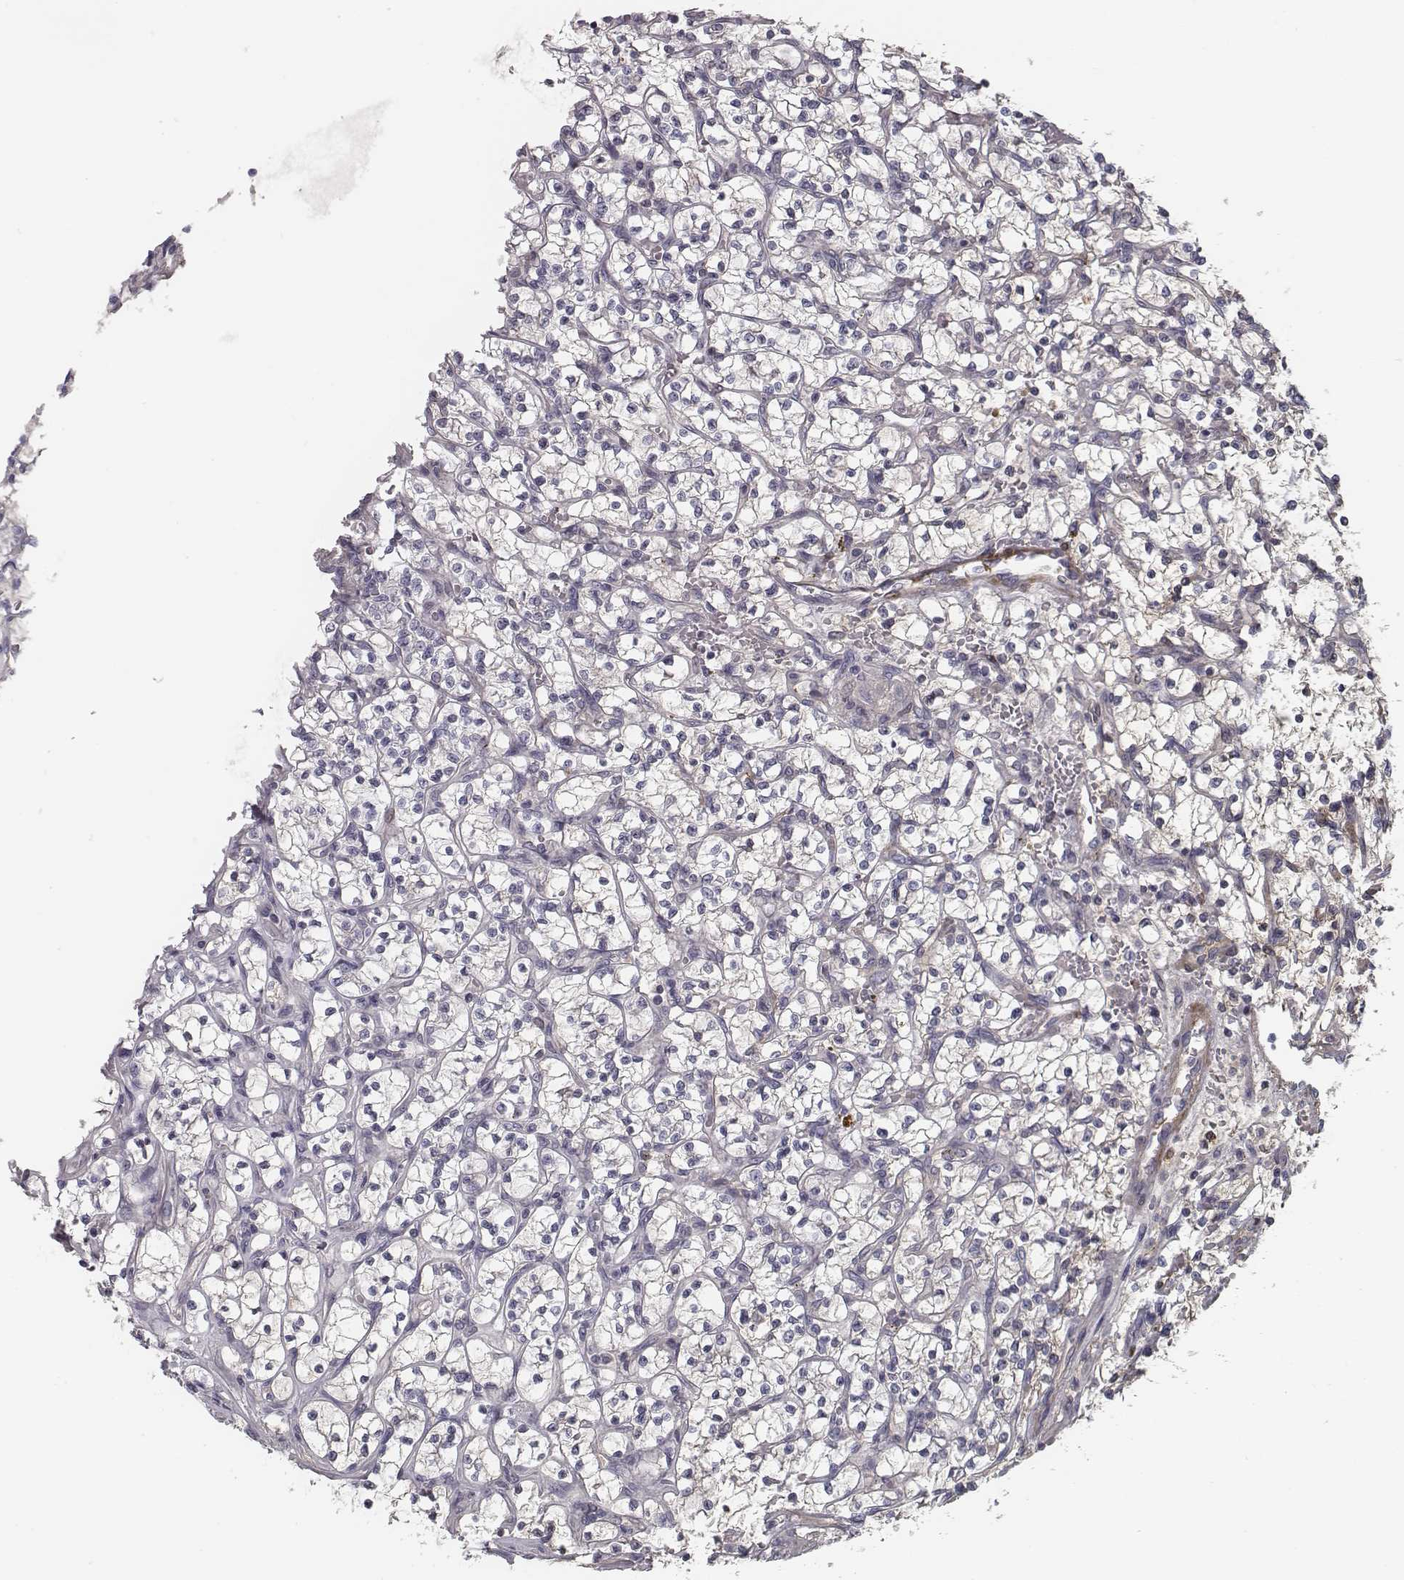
{"staining": {"intensity": "weak", "quantity": "<25%", "location": "cytoplasmic/membranous"}, "tissue": "renal cancer", "cell_type": "Tumor cells", "image_type": "cancer", "snomed": [{"axis": "morphology", "description": "Adenocarcinoma, NOS"}, {"axis": "topography", "description": "Kidney"}], "caption": "Photomicrograph shows no protein staining in tumor cells of renal cancer tissue.", "gene": "ISYNA1", "patient": {"sex": "female", "age": 64}}